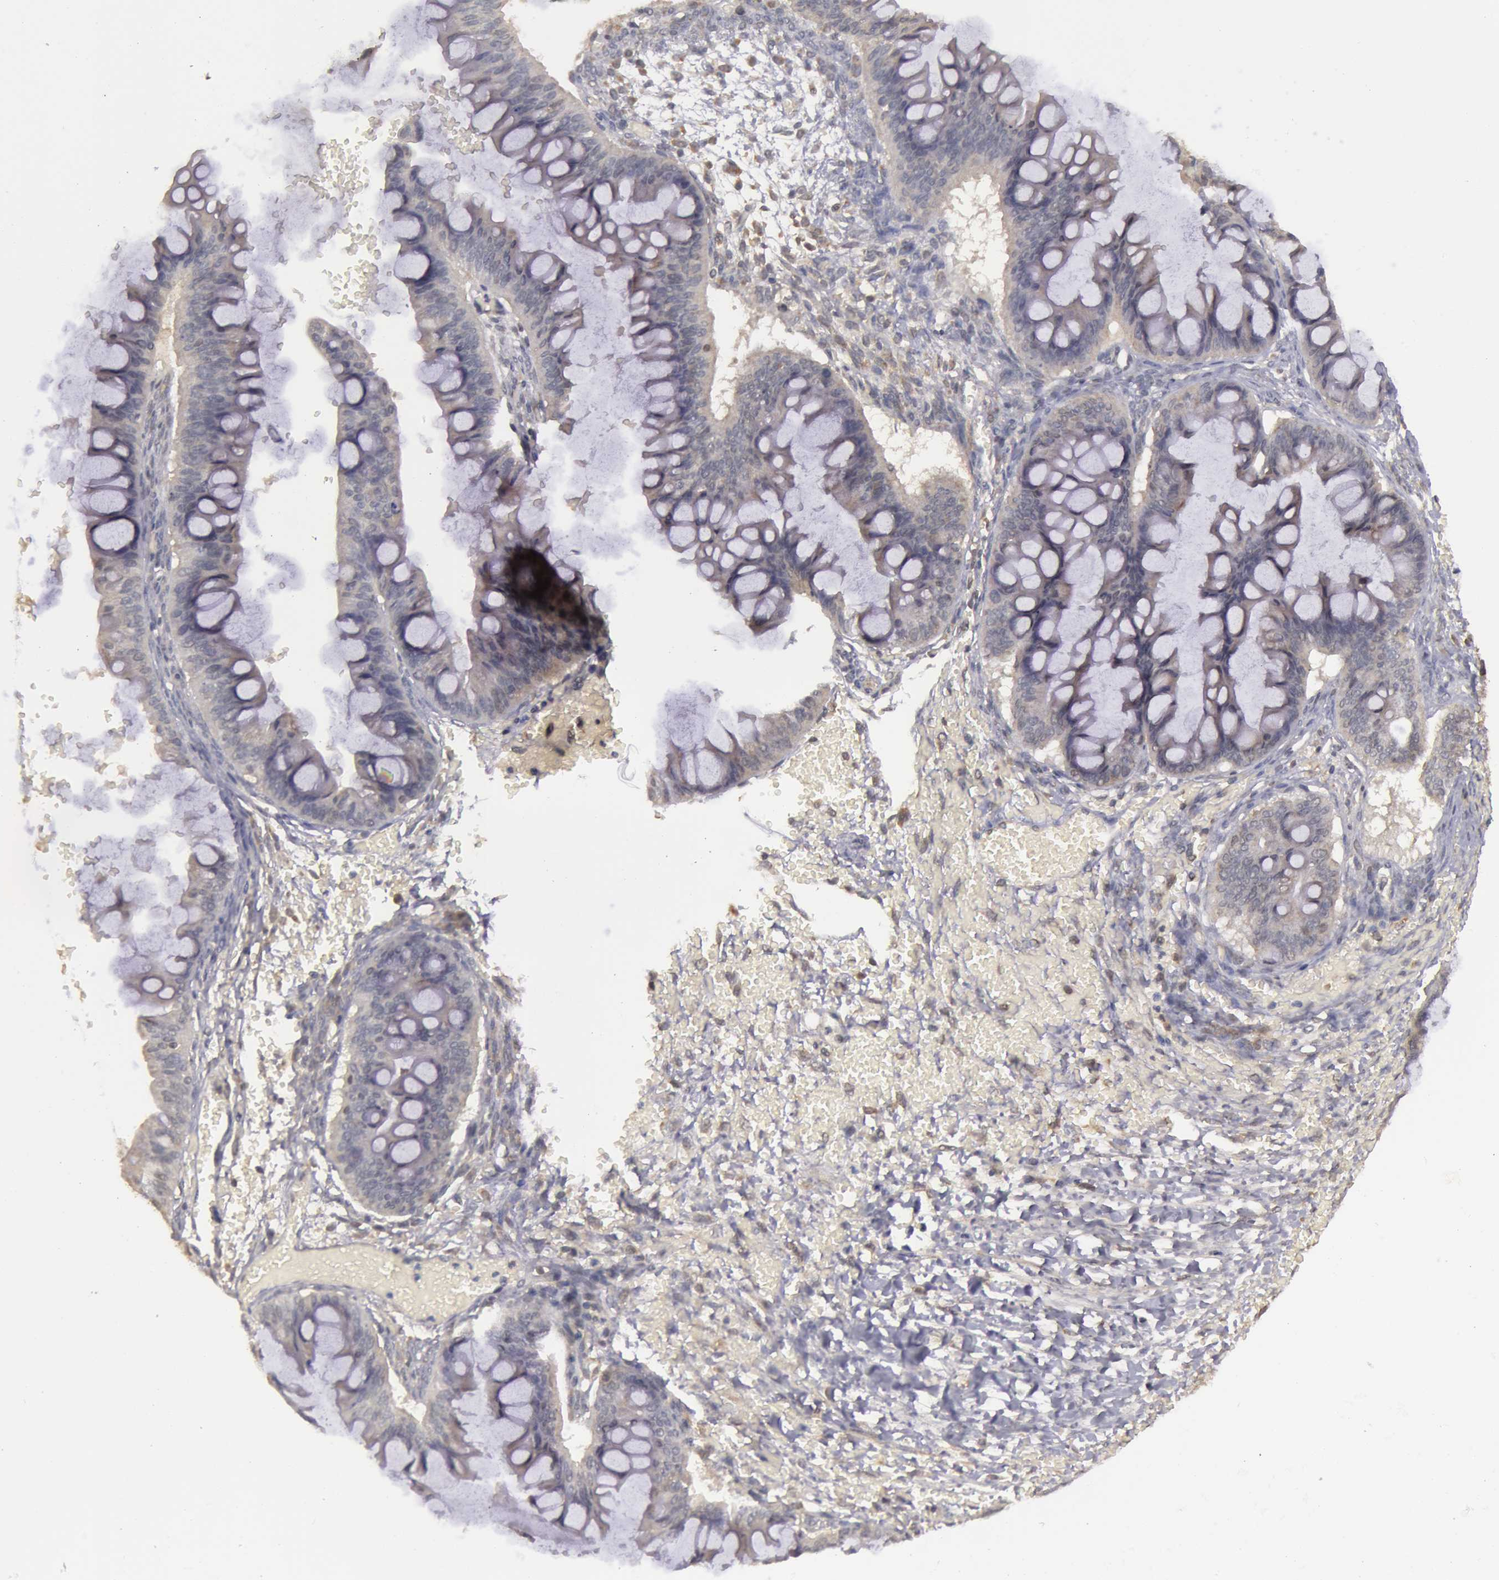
{"staining": {"intensity": "negative", "quantity": "none", "location": "none"}, "tissue": "ovarian cancer", "cell_type": "Tumor cells", "image_type": "cancer", "snomed": [{"axis": "morphology", "description": "Cystadenocarcinoma, mucinous, NOS"}, {"axis": "topography", "description": "Ovary"}], "caption": "This image is of ovarian cancer (mucinous cystadenocarcinoma) stained with immunohistochemistry to label a protein in brown with the nuclei are counter-stained blue. There is no expression in tumor cells.", "gene": "GLIS1", "patient": {"sex": "female", "age": 73}}